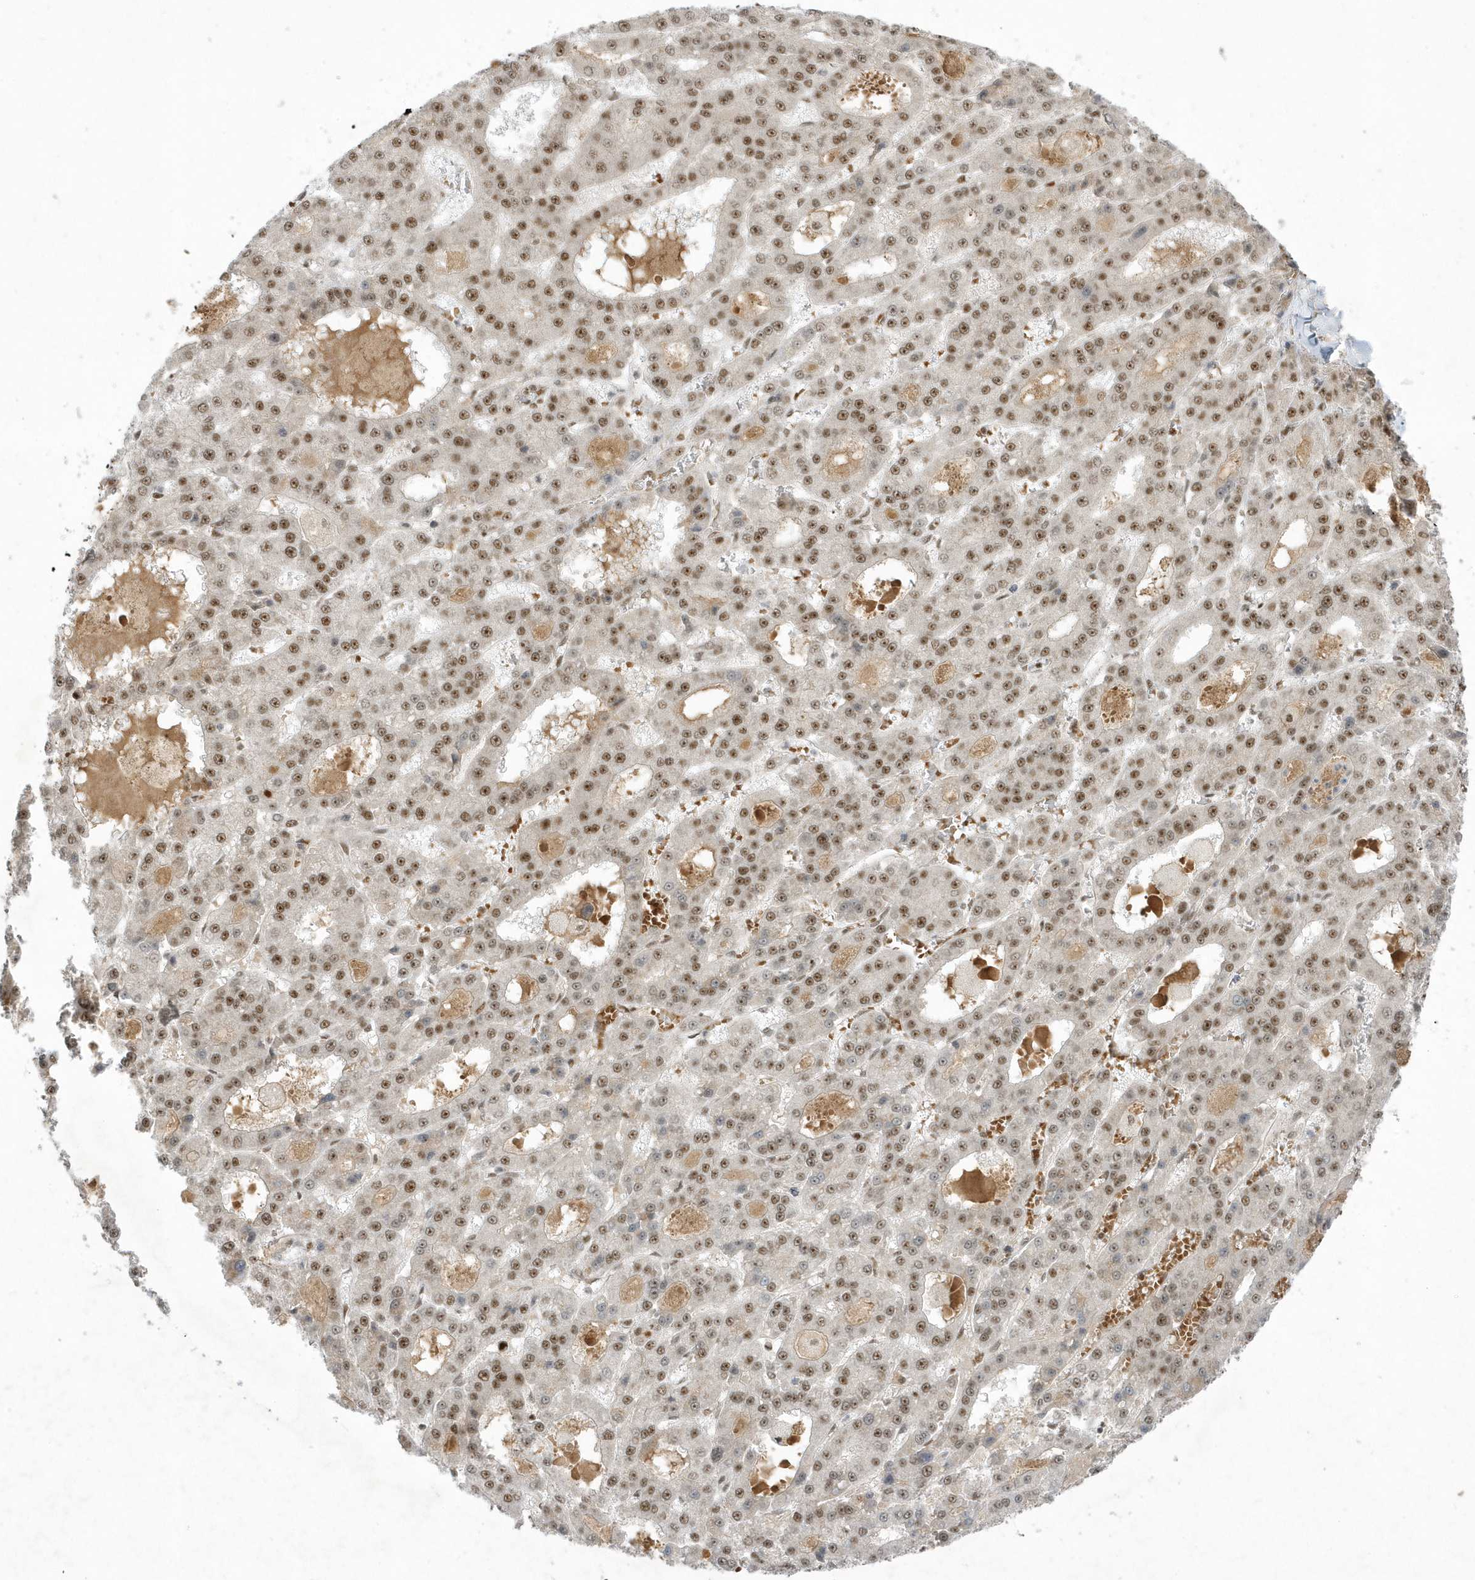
{"staining": {"intensity": "moderate", "quantity": ">75%", "location": "nuclear"}, "tissue": "liver cancer", "cell_type": "Tumor cells", "image_type": "cancer", "snomed": [{"axis": "morphology", "description": "Carcinoma, Hepatocellular, NOS"}, {"axis": "topography", "description": "Liver"}], "caption": "Protein expression by immunohistochemistry reveals moderate nuclear staining in approximately >75% of tumor cells in liver hepatocellular carcinoma.", "gene": "PPIL2", "patient": {"sex": "male", "age": 70}}